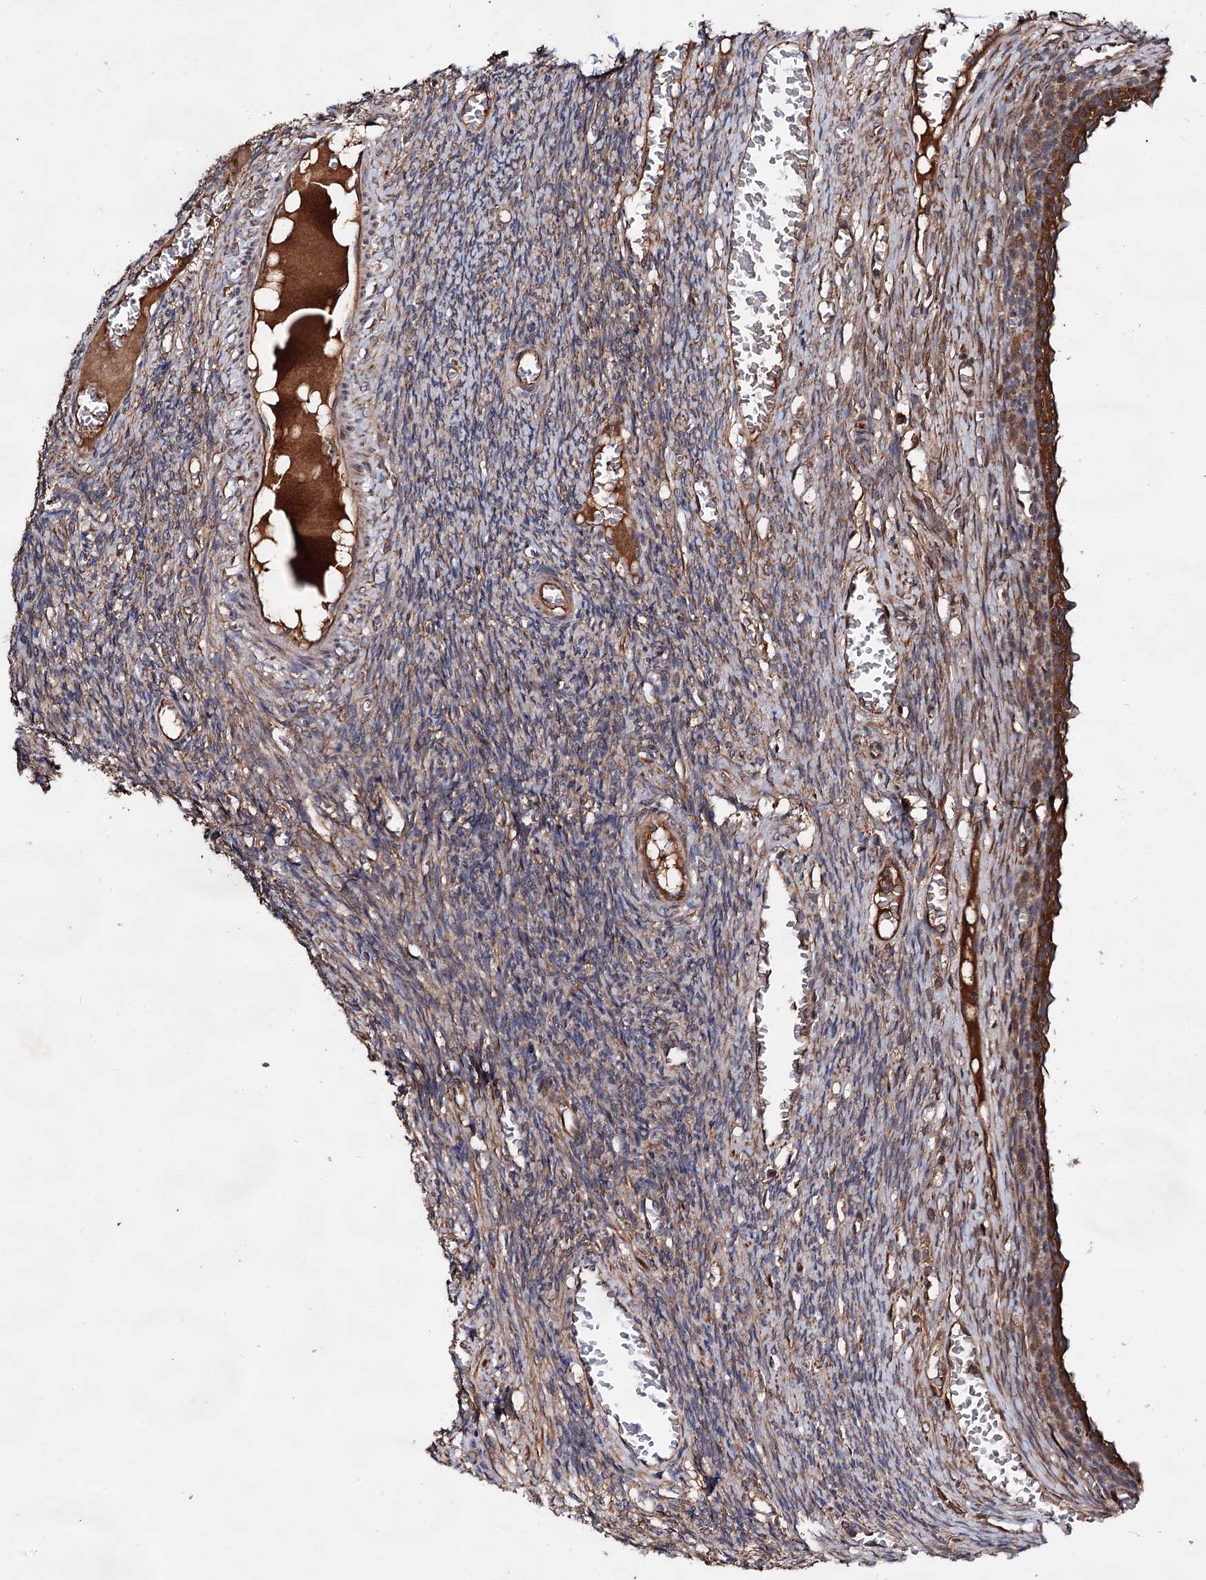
{"staining": {"intensity": "moderate", "quantity": "25%-75%", "location": "cytoplasmic/membranous"}, "tissue": "ovary", "cell_type": "Ovarian stroma cells", "image_type": "normal", "snomed": [{"axis": "morphology", "description": "Normal tissue, NOS"}, {"axis": "topography", "description": "Ovary"}], "caption": "Protein staining of unremarkable ovary reveals moderate cytoplasmic/membranous positivity in about 25%-75% of ovarian stroma cells.", "gene": "TEX9", "patient": {"sex": "female", "age": 27}}